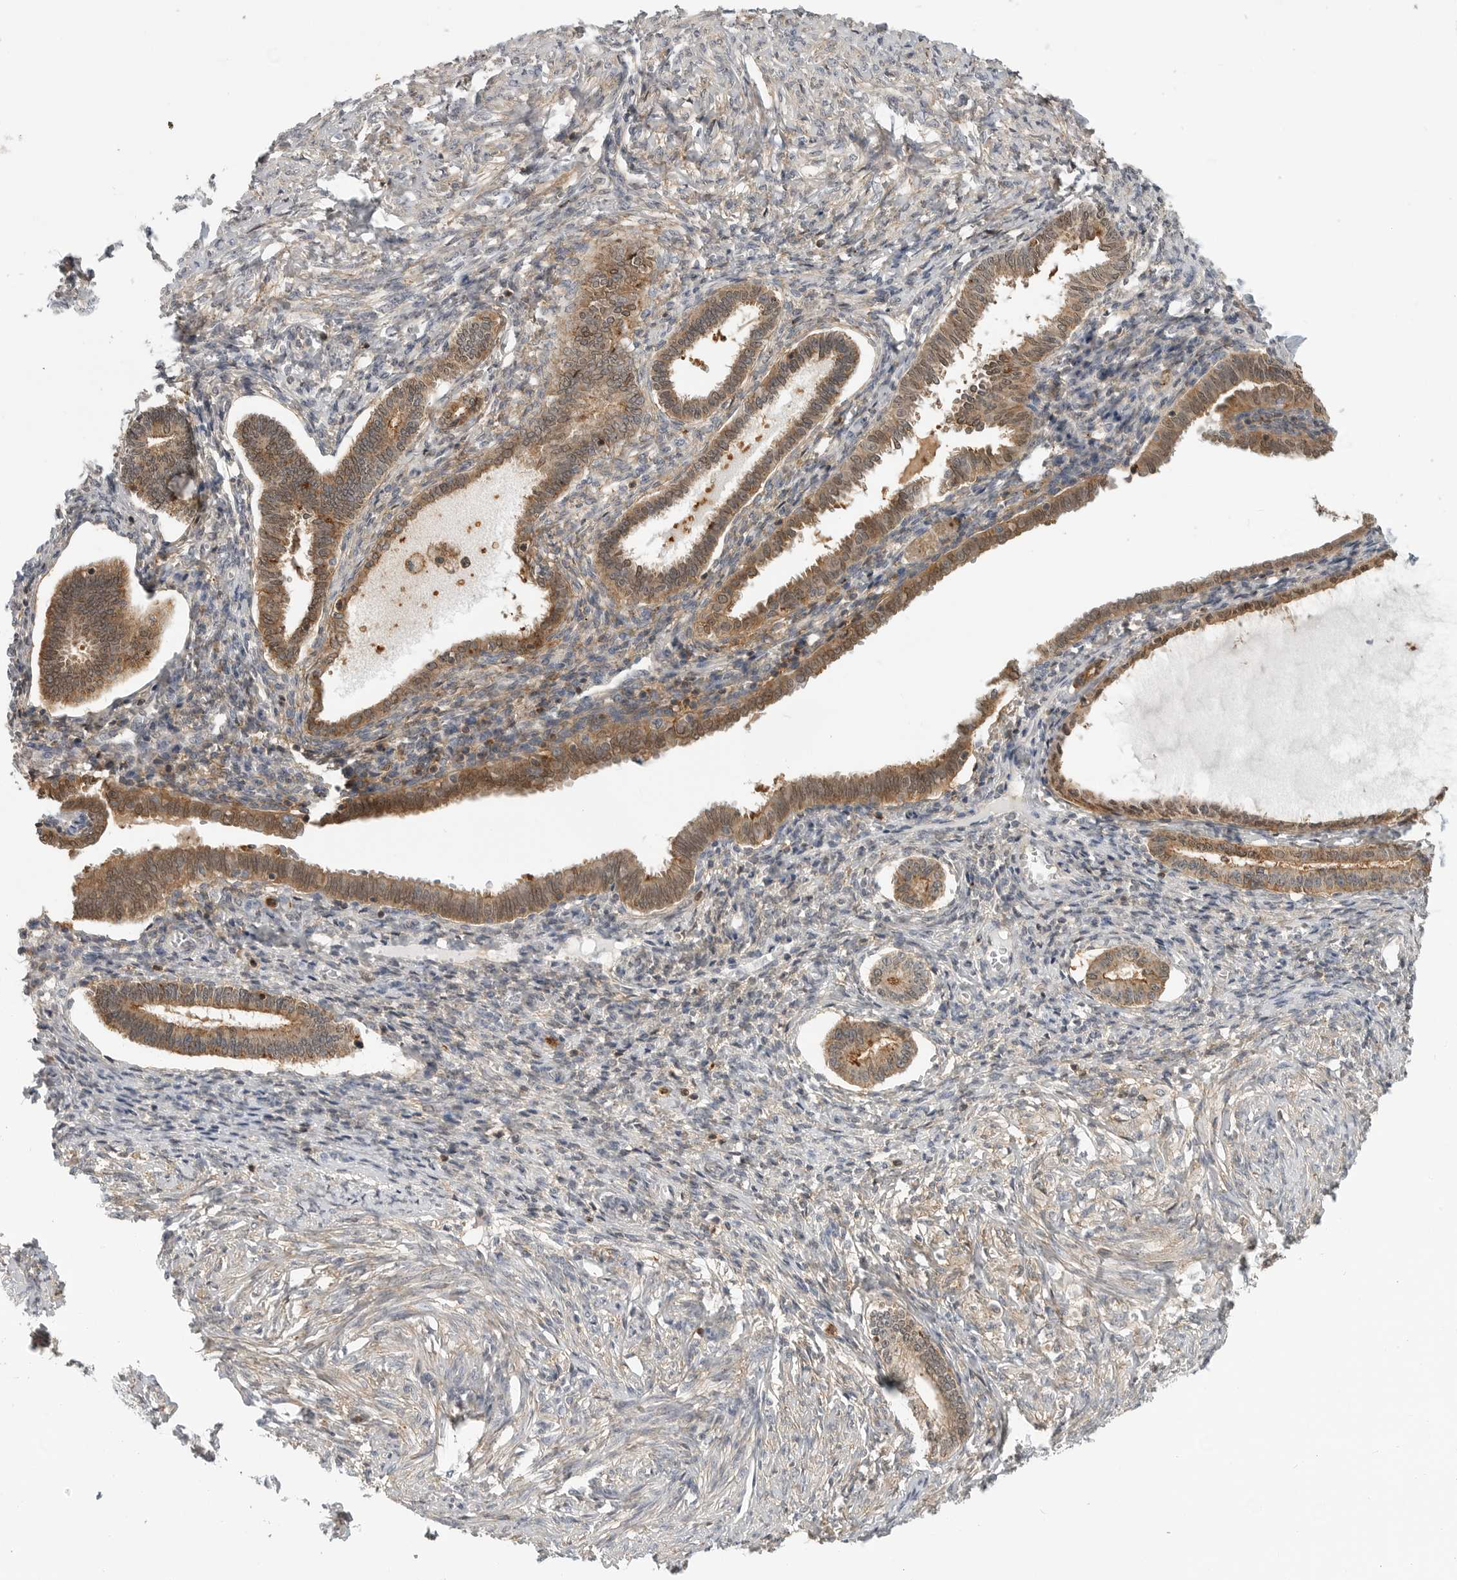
{"staining": {"intensity": "moderate", "quantity": "<25%", "location": "cytoplasmic/membranous"}, "tissue": "endometrium", "cell_type": "Cells in endometrial stroma", "image_type": "normal", "snomed": [{"axis": "morphology", "description": "Normal tissue, NOS"}, {"axis": "topography", "description": "Endometrium"}], "caption": "Endometrium stained with immunohistochemistry demonstrates moderate cytoplasmic/membranous positivity in approximately <25% of cells in endometrial stroma.", "gene": "ANXA11", "patient": {"sex": "female", "age": 77}}